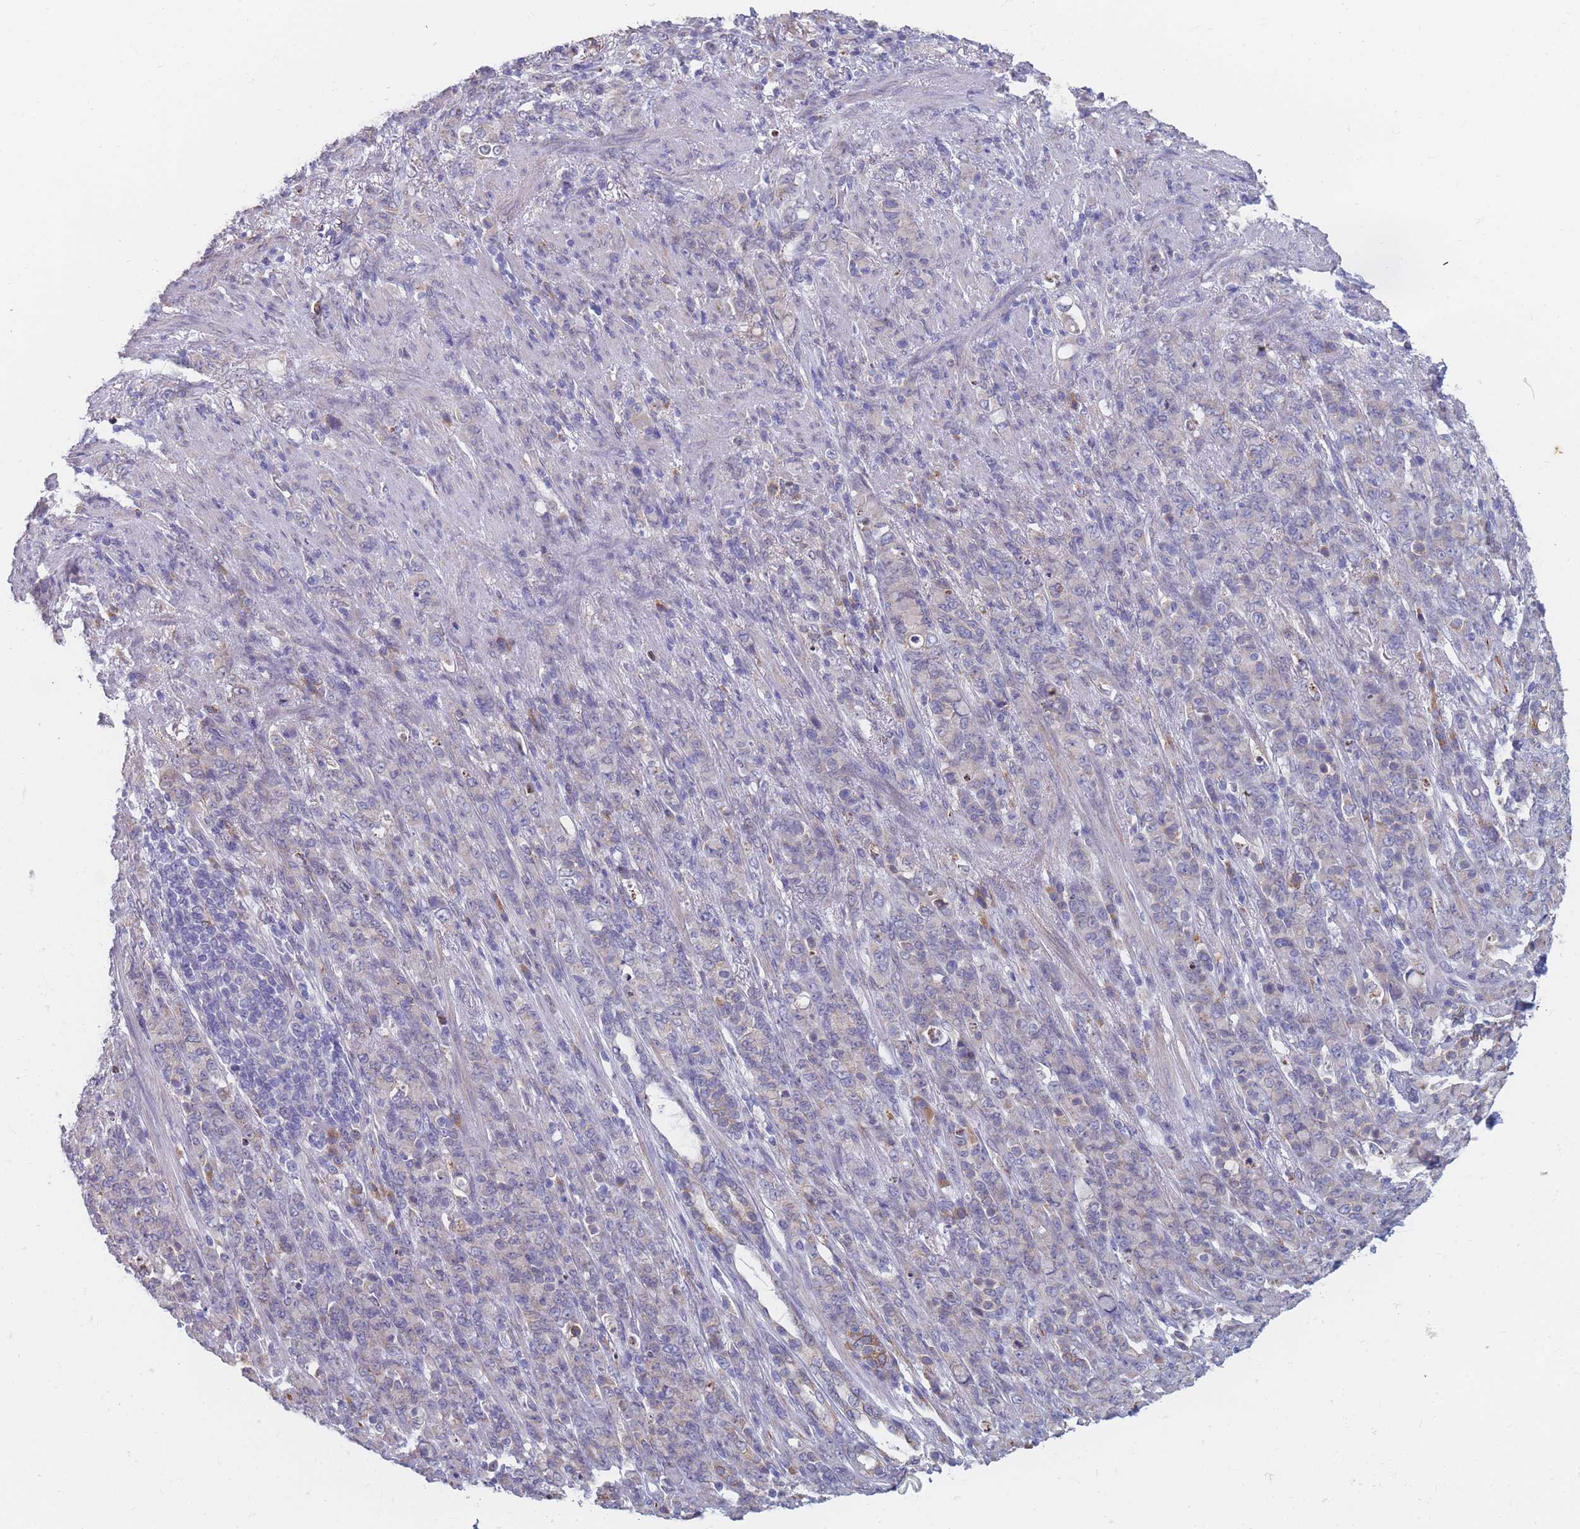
{"staining": {"intensity": "negative", "quantity": "none", "location": "none"}, "tissue": "stomach cancer", "cell_type": "Tumor cells", "image_type": "cancer", "snomed": [{"axis": "morphology", "description": "Adenocarcinoma, NOS"}, {"axis": "topography", "description": "Stomach"}], "caption": "This is an immunohistochemistry micrograph of human adenocarcinoma (stomach). There is no positivity in tumor cells.", "gene": "TMED10", "patient": {"sex": "female", "age": 79}}